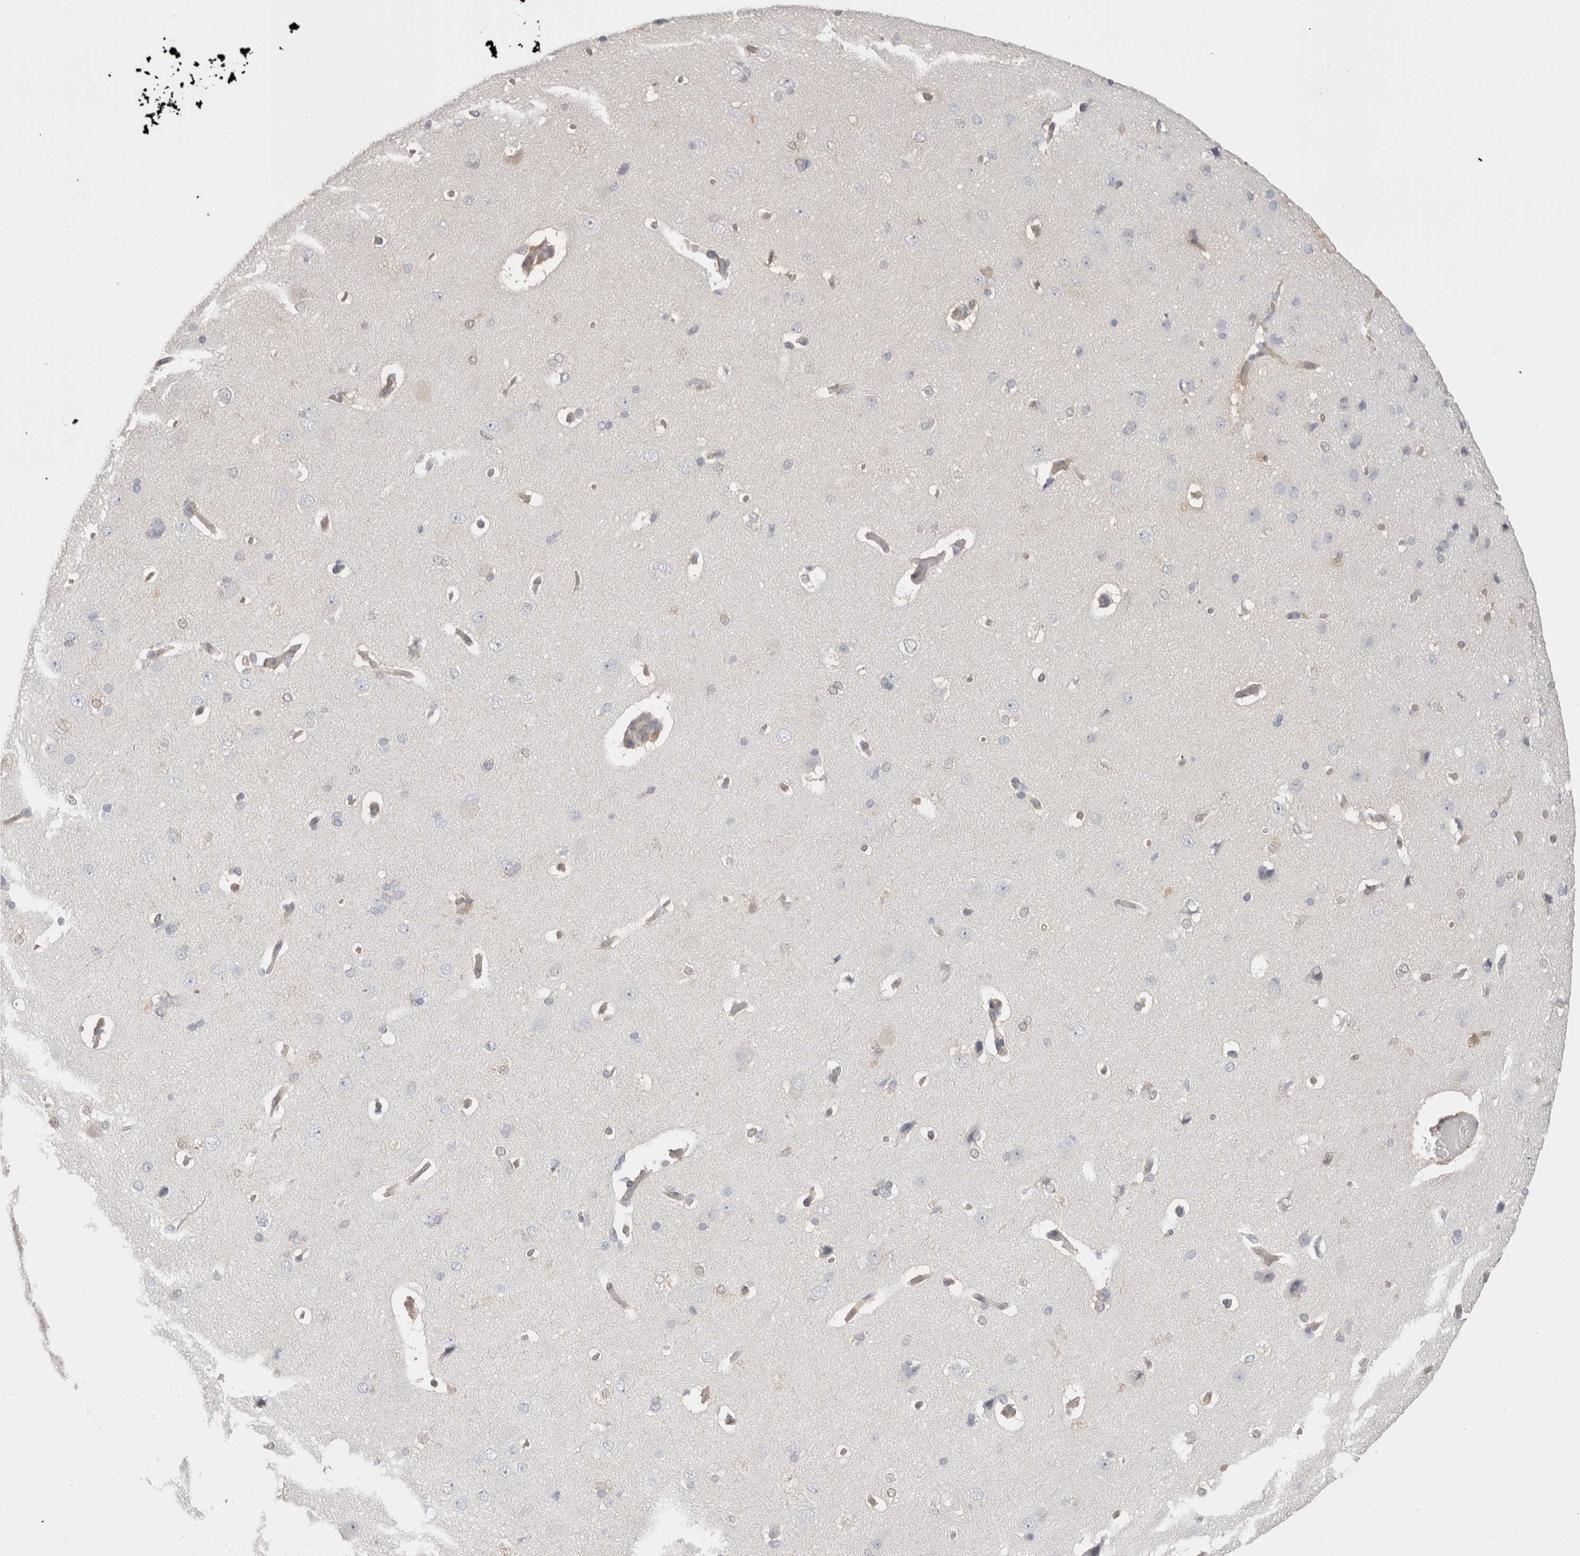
{"staining": {"intensity": "moderate", "quantity": "25%-75%", "location": "cytoplasmic/membranous"}, "tissue": "cerebral cortex", "cell_type": "Endothelial cells", "image_type": "normal", "snomed": [{"axis": "morphology", "description": "Normal tissue, NOS"}, {"axis": "topography", "description": "Cerebral cortex"}], "caption": "Protein expression analysis of normal cerebral cortex exhibits moderate cytoplasmic/membranous expression in about 25%-75% of endothelial cells. (DAB (3,3'-diaminobenzidine) IHC with brightfield microscopy, high magnification).", "gene": "CAPN2", "patient": {"sex": "male", "age": 62}}